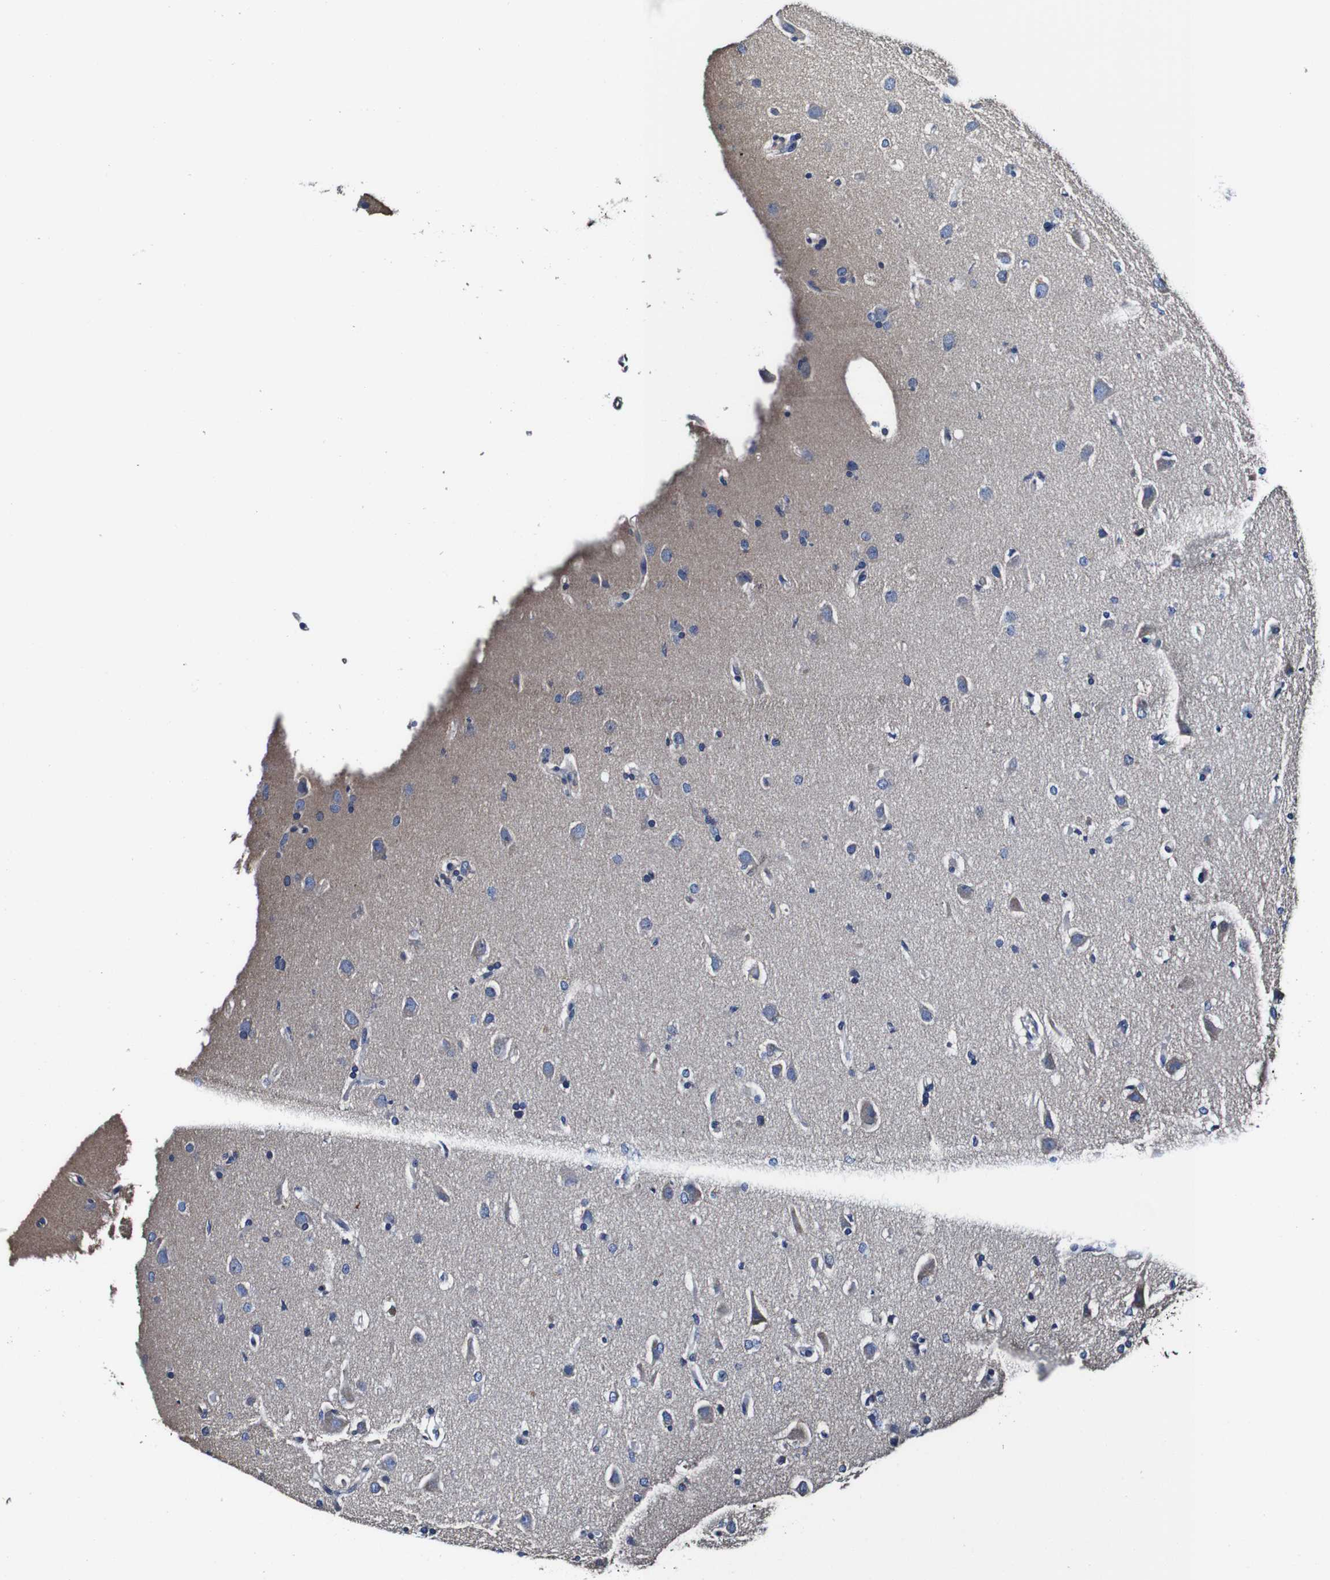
{"staining": {"intensity": "negative", "quantity": "none", "location": "none"}, "tissue": "glioma", "cell_type": "Tumor cells", "image_type": "cancer", "snomed": [{"axis": "morphology", "description": "Glioma, malignant, High grade"}, {"axis": "topography", "description": "Brain"}], "caption": "Immunohistochemistry histopathology image of human glioma stained for a protein (brown), which demonstrates no expression in tumor cells.", "gene": "PDCD6IP", "patient": {"sex": "female", "age": 59}}